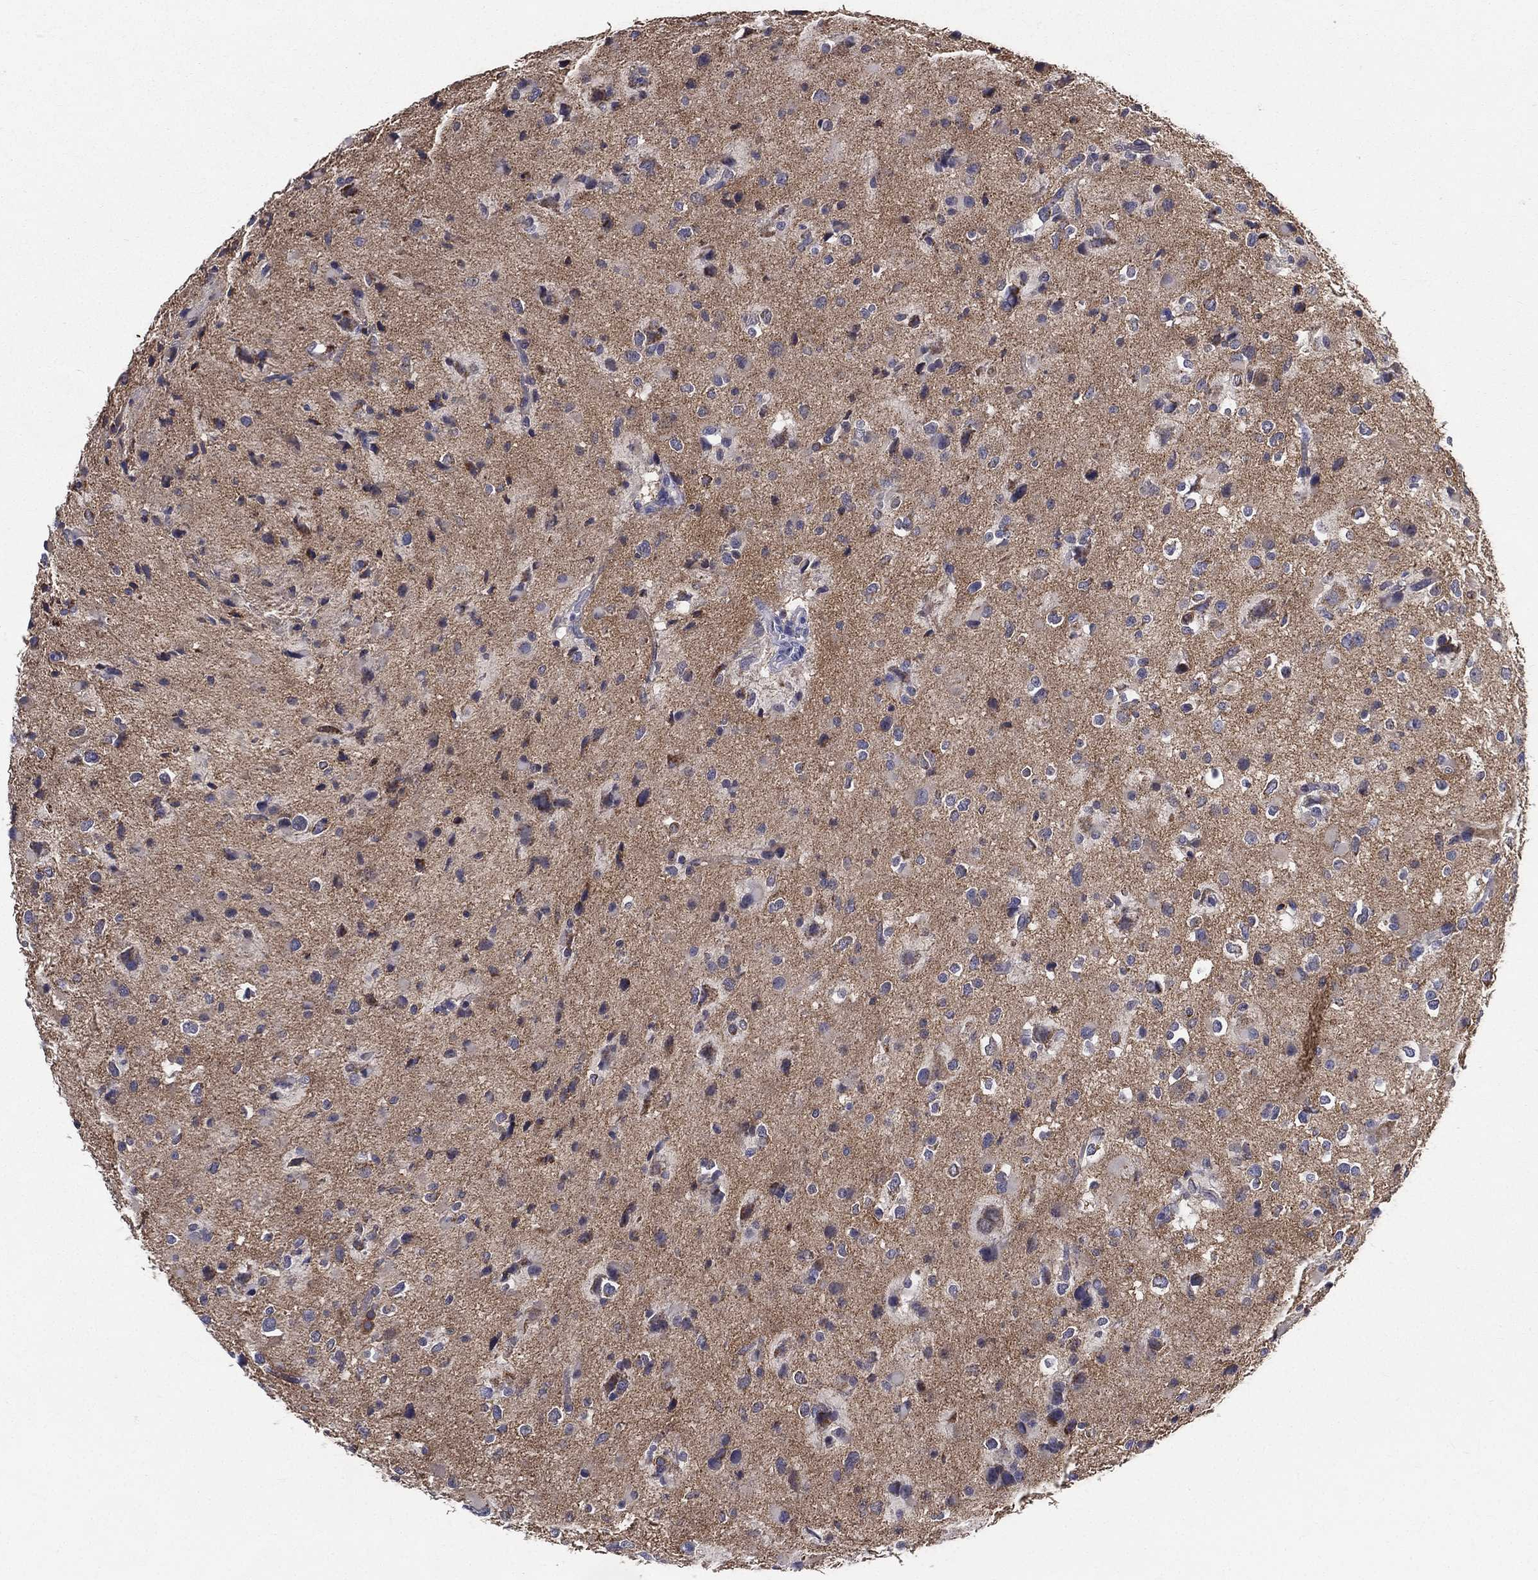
{"staining": {"intensity": "negative", "quantity": "none", "location": "none"}, "tissue": "glioma", "cell_type": "Tumor cells", "image_type": "cancer", "snomed": [{"axis": "morphology", "description": "Glioma, malignant, Low grade"}, {"axis": "topography", "description": "Brain"}], "caption": "An image of human malignant glioma (low-grade) is negative for staining in tumor cells.", "gene": "PWWP3A", "patient": {"sex": "female", "age": 32}}